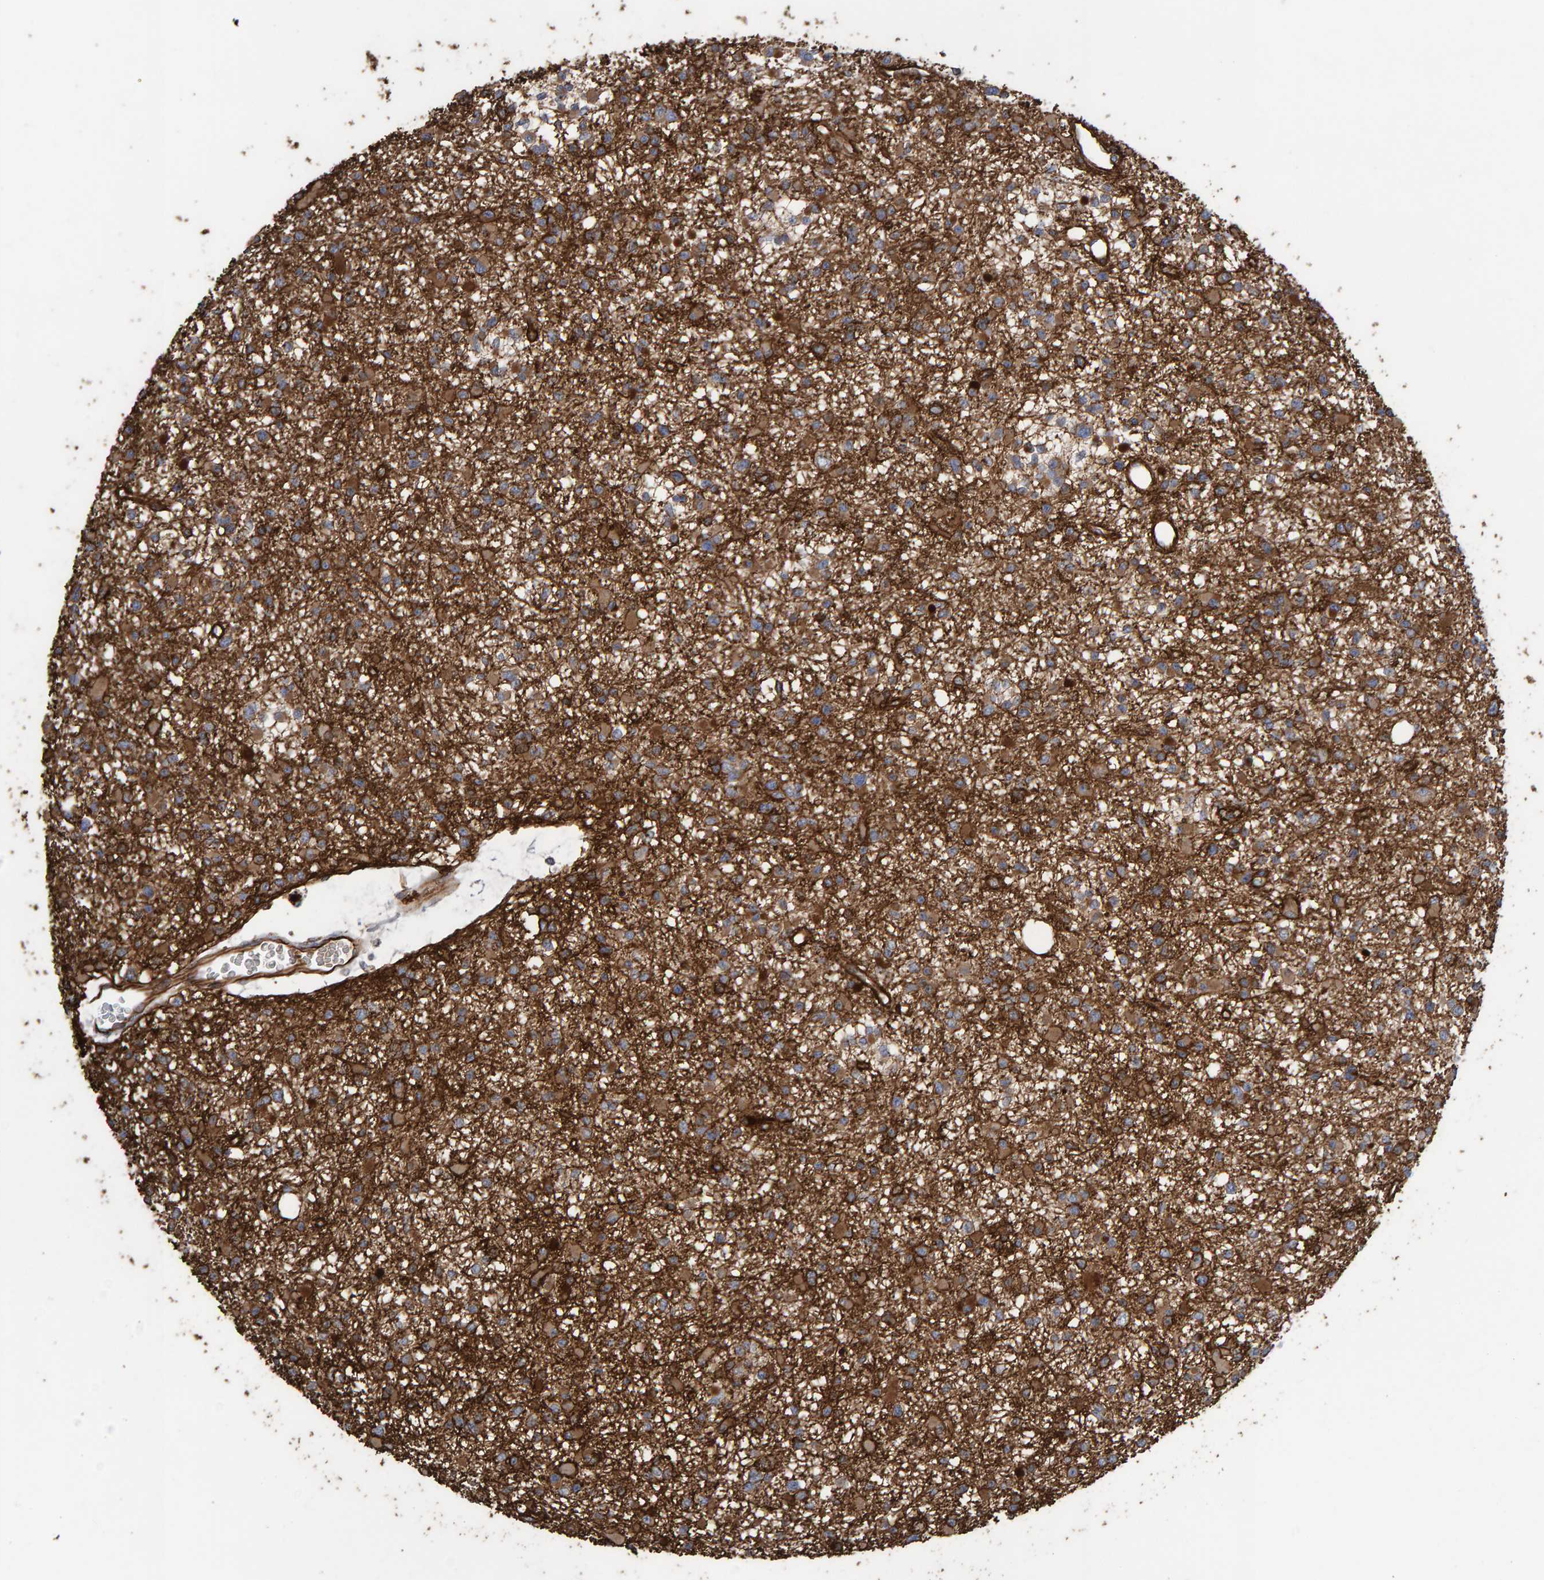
{"staining": {"intensity": "moderate", "quantity": ">75%", "location": "cytoplasmic/membranous"}, "tissue": "glioma", "cell_type": "Tumor cells", "image_type": "cancer", "snomed": [{"axis": "morphology", "description": "Glioma, malignant, Low grade"}, {"axis": "topography", "description": "Brain"}], "caption": "A brown stain shows moderate cytoplasmic/membranous staining of a protein in human glioma tumor cells.", "gene": "ZNF347", "patient": {"sex": "female", "age": 22}}